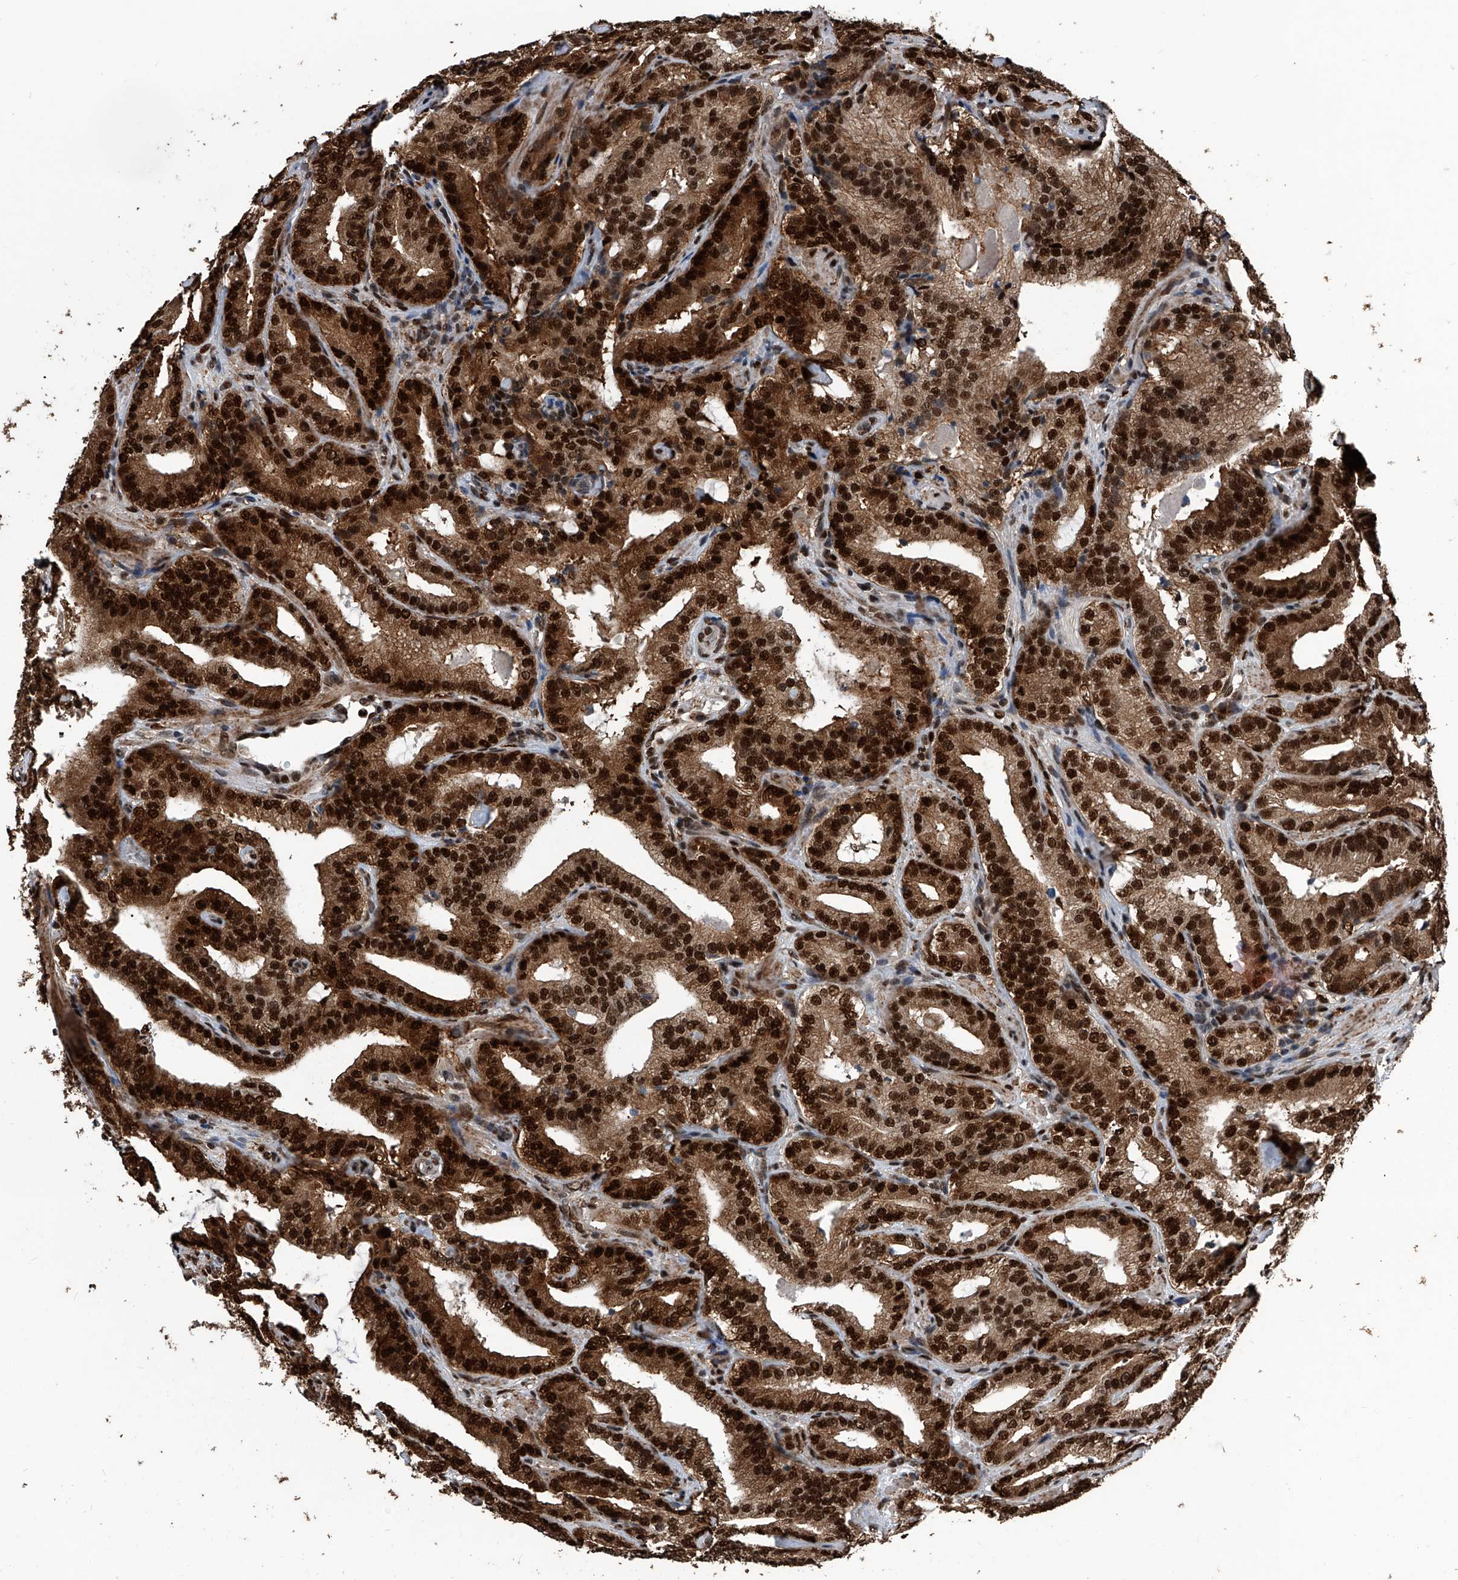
{"staining": {"intensity": "strong", "quantity": ">75%", "location": "cytoplasmic/membranous,nuclear"}, "tissue": "prostate cancer", "cell_type": "Tumor cells", "image_type": "cancer", "snomed": [{"axis": "morphology", "description": "Adenocarcinoma, High grade"}, {"axis": "topography", "description": "Prostate"}], "caption": "This image shows prostate cancer (high-grade adenocarcinoma) stained with IHC to label a protein in brown. The cytoplasmic/membranous and nuclear of tumor cells show strong positivity for the protein. Nuclei are counter-stained blue.", "gene": "FKBP5", "patient": {"sex": "male", "age": 57}}